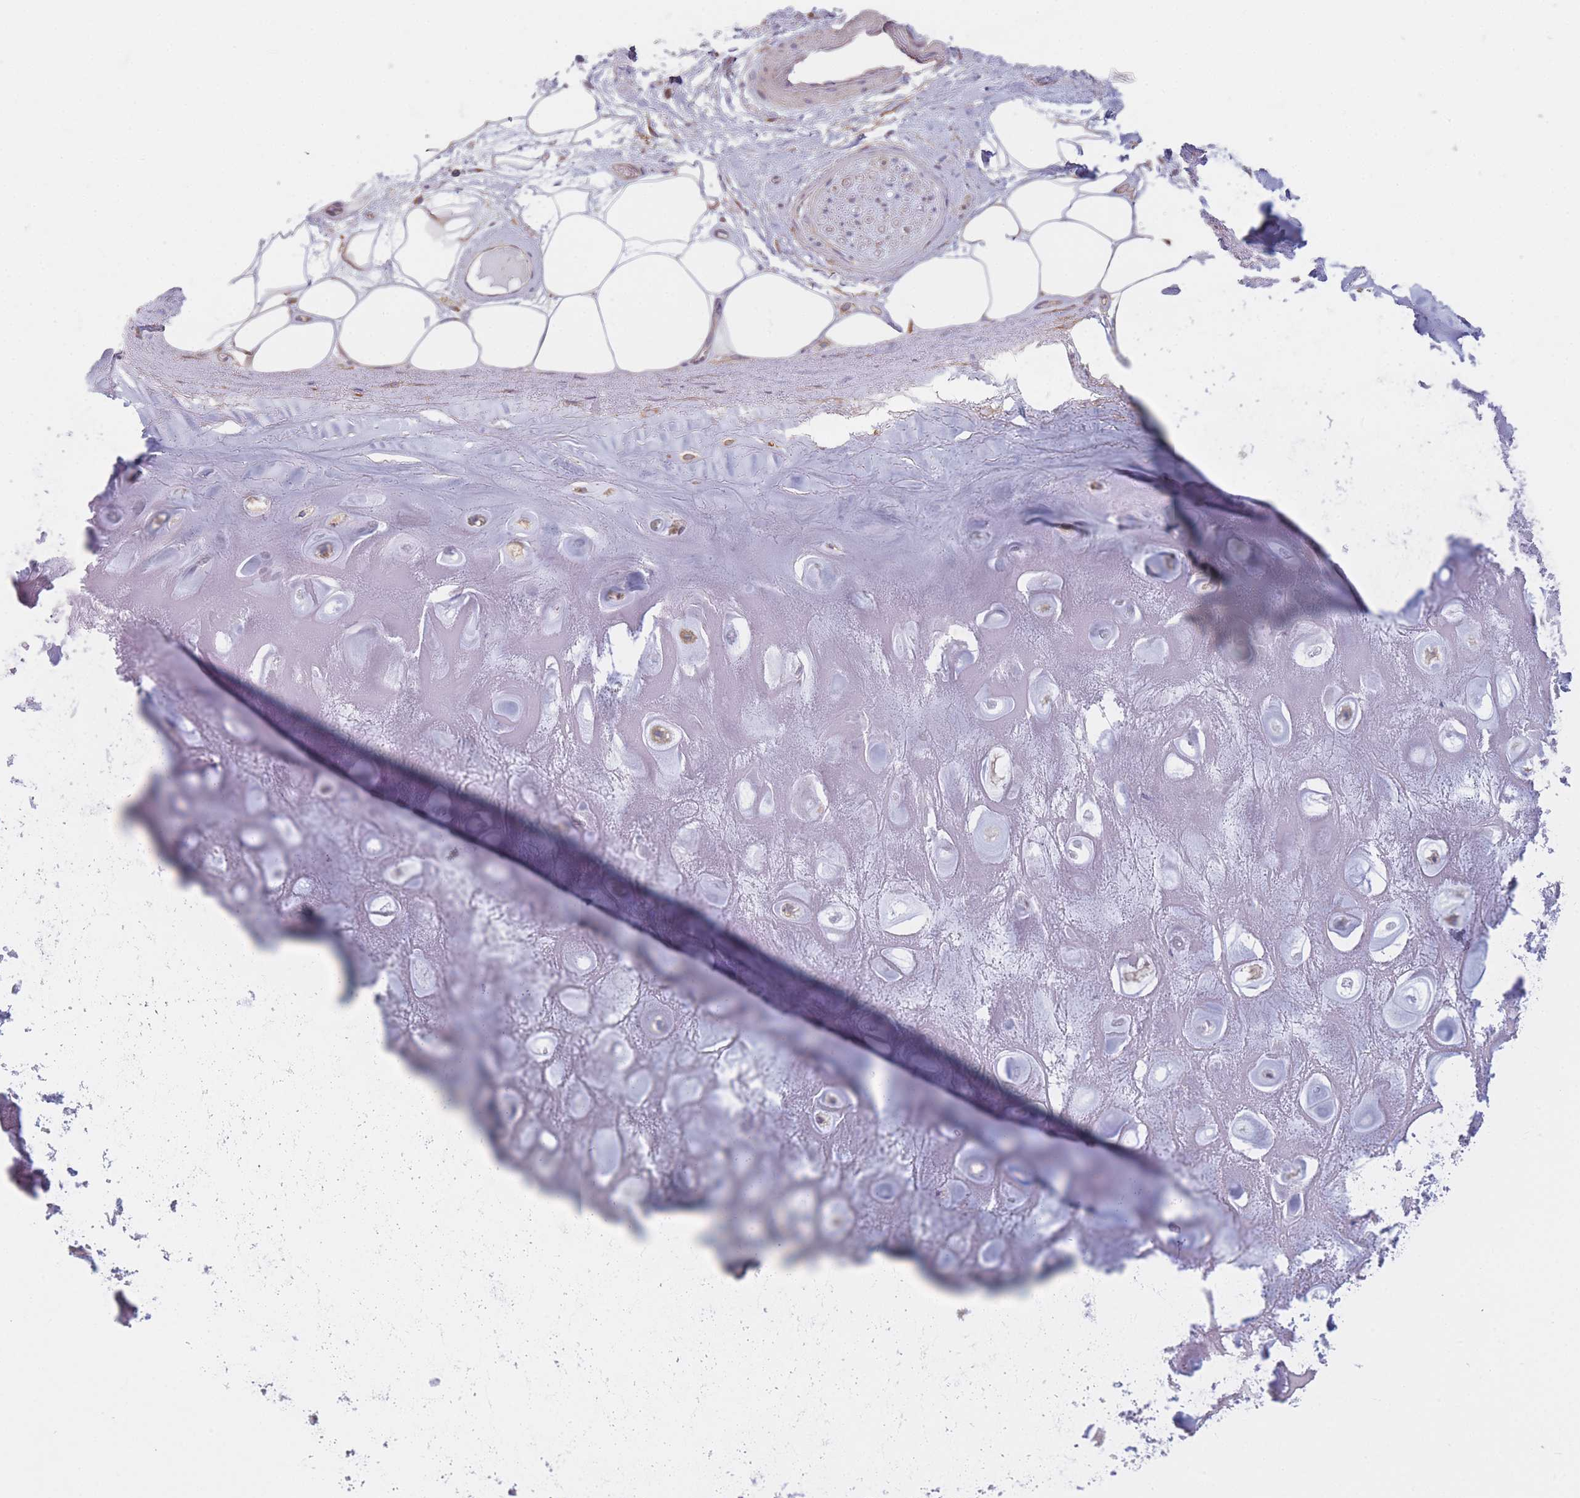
{"staining": {"intensity": "moderate", "quantity": "<25%", "location": "cytoplasmic/membranous"}, "tissue": "adipose tissue", "cell_type": "Adipocytes", "image_type": "normal", "snomed": [{"axis": "morphology", "description": "Normal tissue, NOS"}, {"axis": "topography", "description": "Cartilage tissue"}], "caption": "Approximately <25% of adipocytes in unremarkable adipose tissue reveal moderate cytoplasmic/membranous protein expression as visualized by brown immunohistochemical staining.", "gene": "PLEKHG2", "patient": {"sex": "male", "age": 81}}